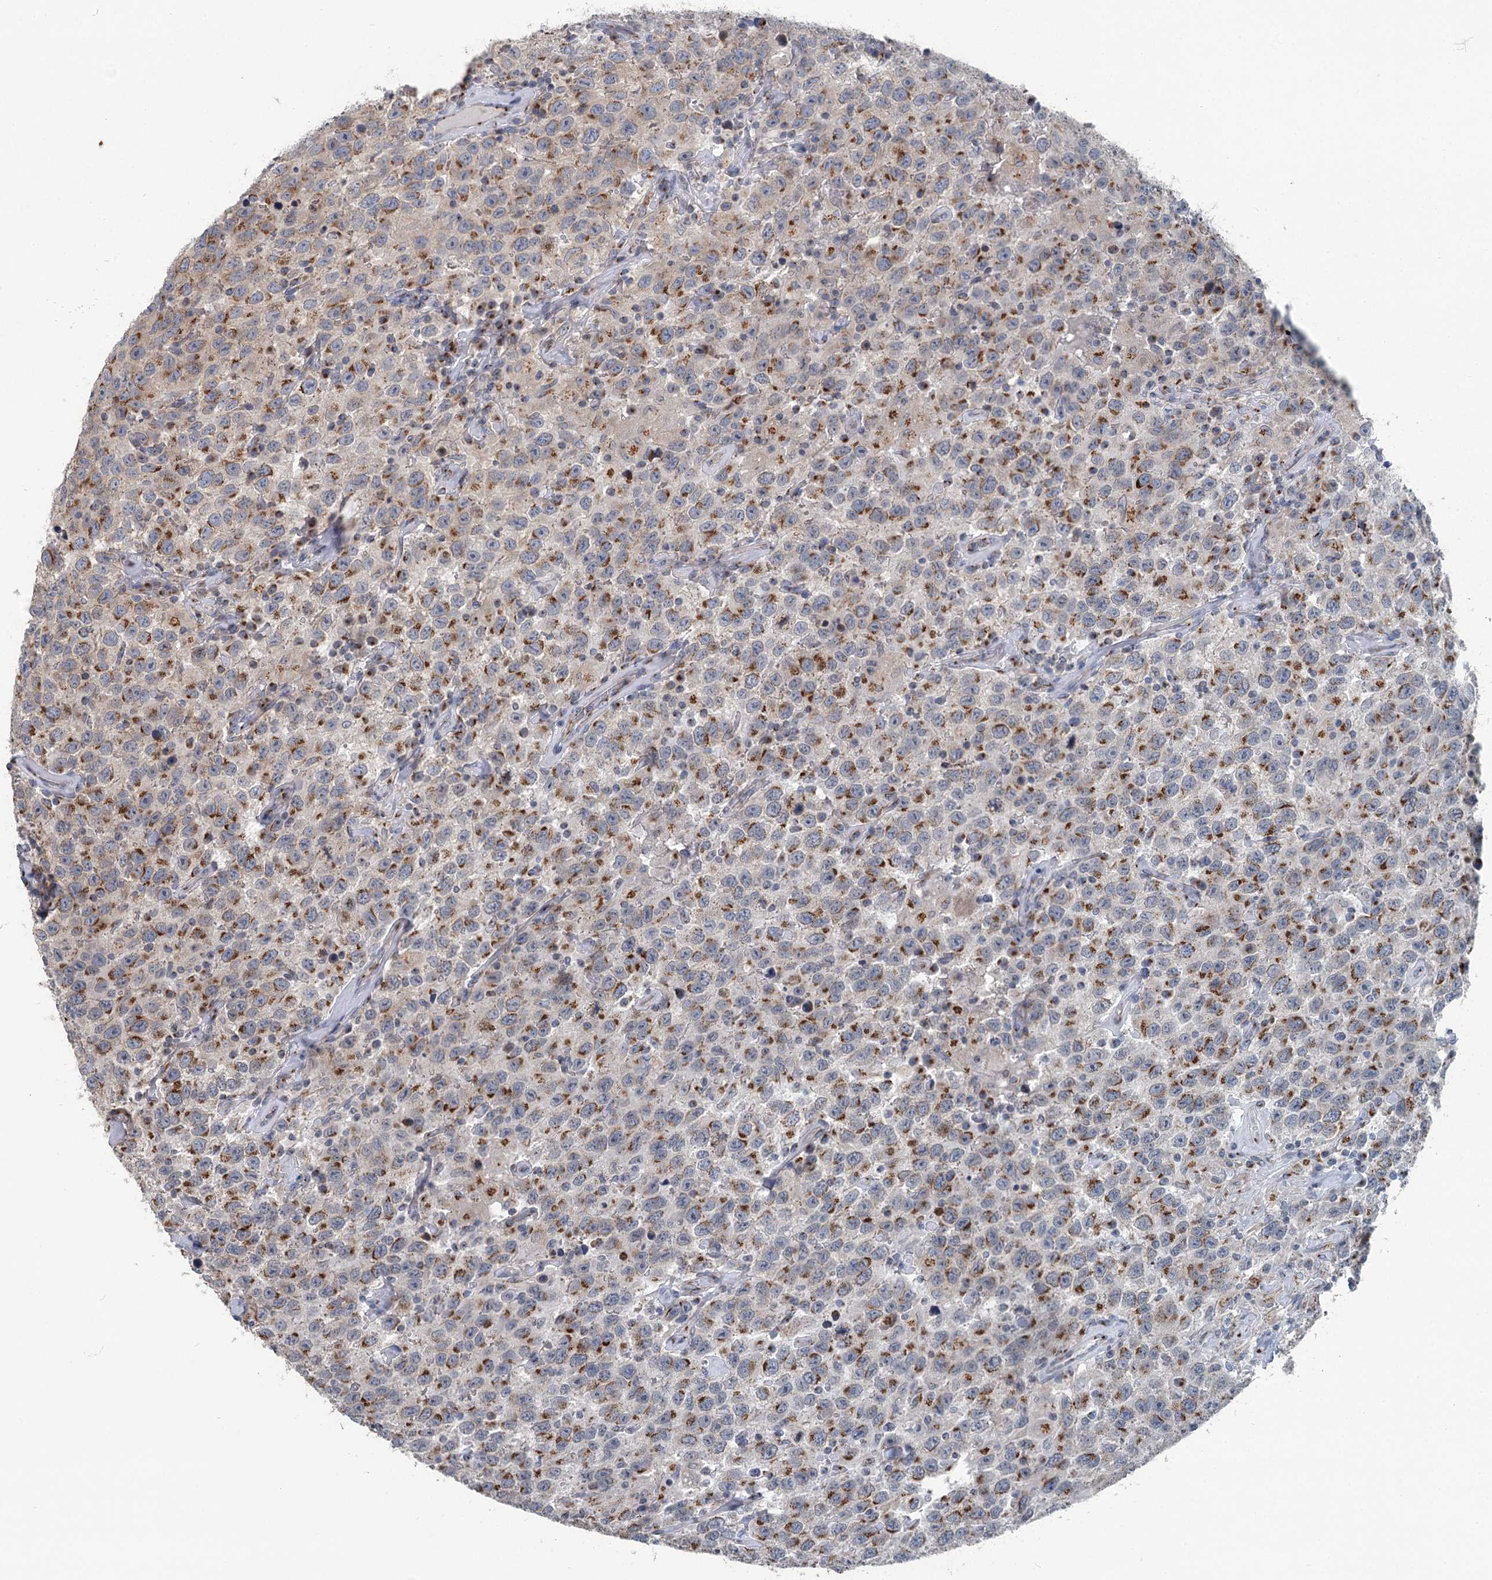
{"staining": {"intensity": "strong", "quantity": "25%-75%", "location": "cytoplasmic/membranous"}, "tissue": "testis cancer", "cell_type": "Tumor cells", "image_type": "cancer", "snomed": [{"axis": "morphology", "description": "Seminoma, NOS"}, {"axis": "topography", "description": "Testis"}], "caption": "An immunohistochemistry (IHC) image of tumor tissue is shown. Protein staining in brown shows strong cytoplasmic/membranous positivity in seminoma (testis) within tumor cells.", "gene": "ITIH5", "patient": {"sex": "male", "age": 41}}